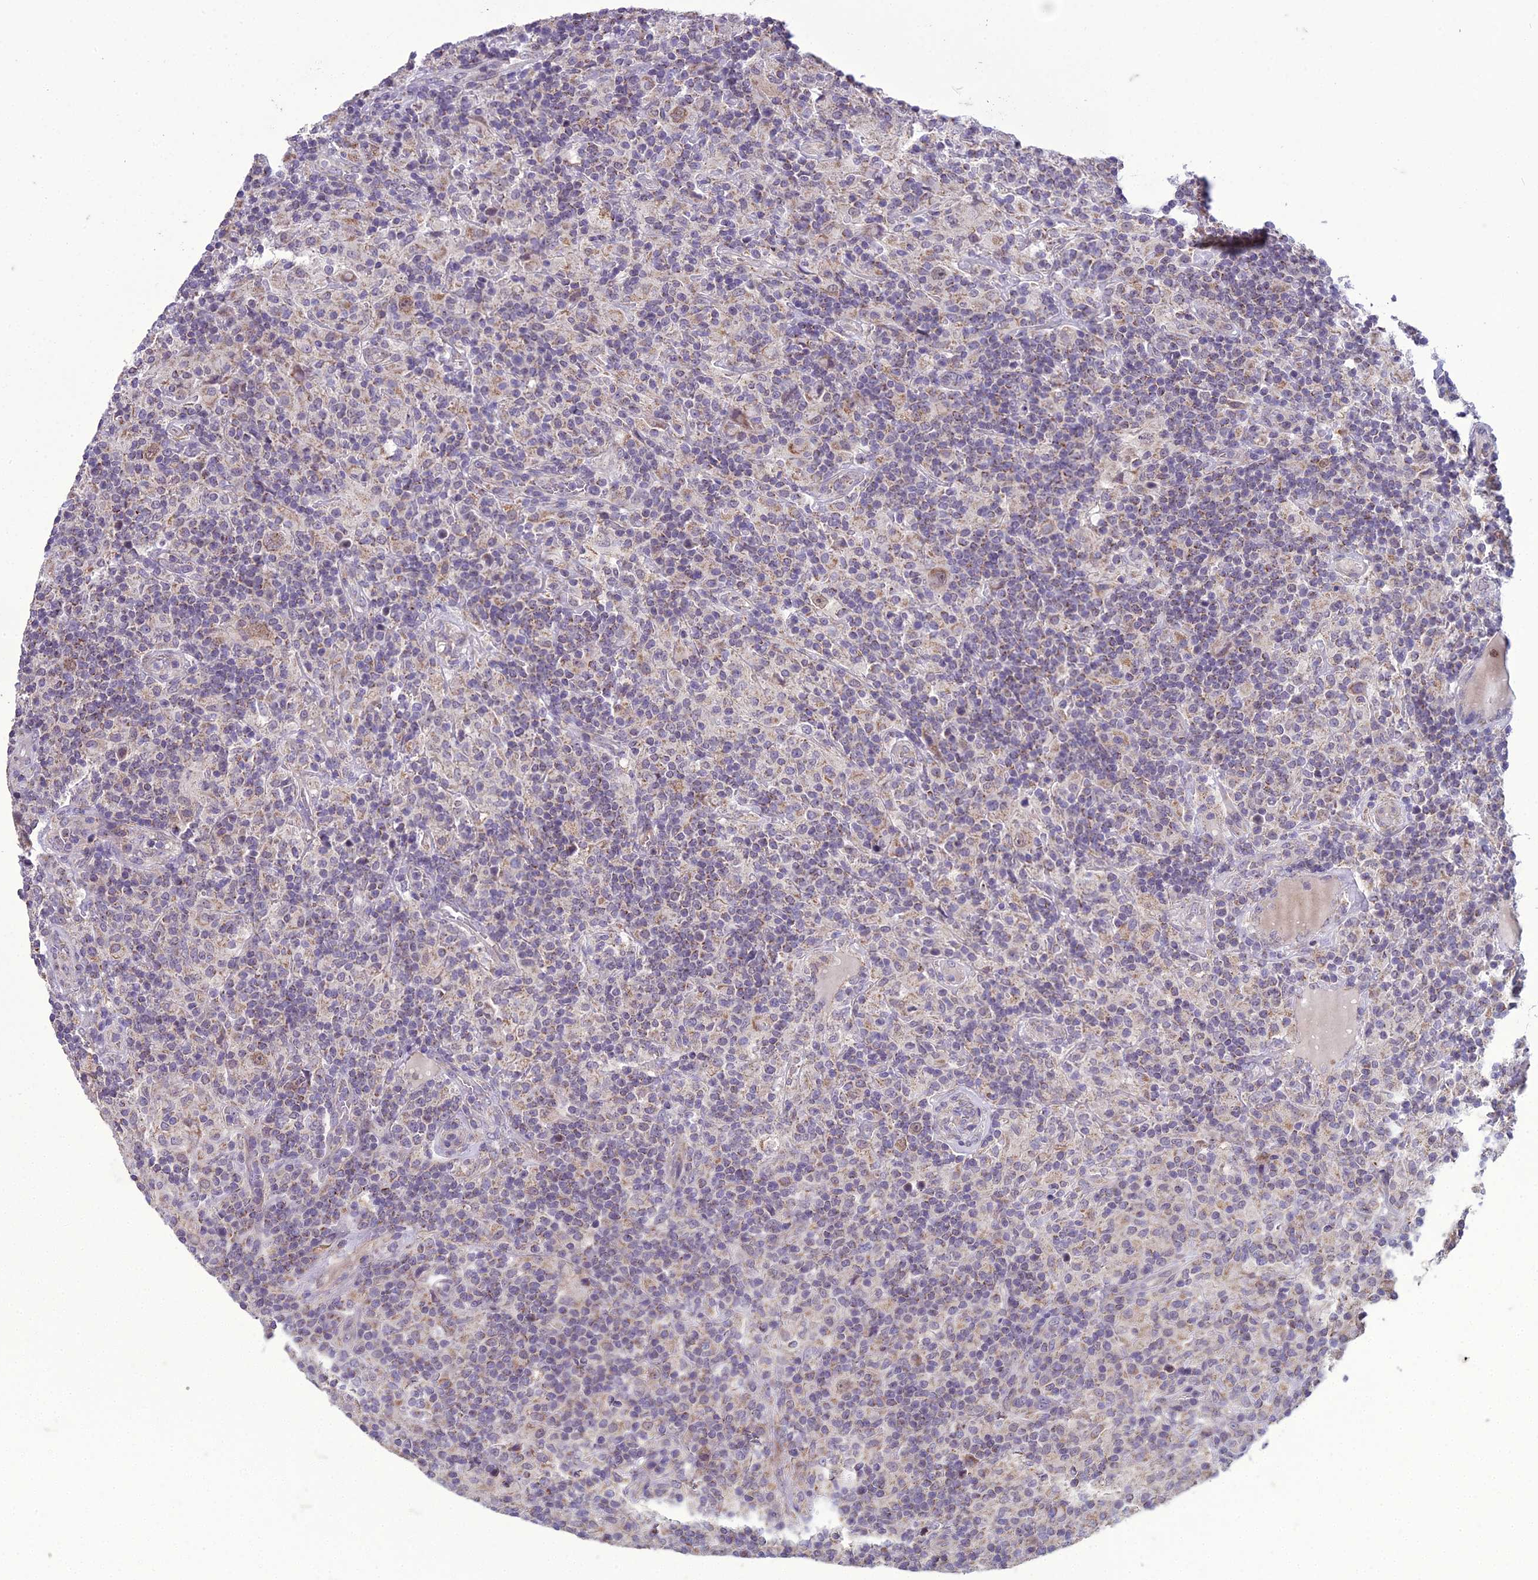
{"staining": {"intensity": "weak", "quantity": "25%-75%", "location": "cytoplasmic/membranous"}, "tissue": "lymphoma", "cell_type": "Tumor cells", "image_type": "cancer", "snomed": [{"axis": "morphology", "description": "Hodgkin's disease, NOS"}, {"axis": "topography", "description": "Lymph node"}], "caption": "A low amount of weak cytoplasmic/membranous staining is present in approximately 25%-75% of tumor cells in Hodgkin's disease tissue.", "gene": "DUS2", "patient": {"sex": "male", "age": 70}}